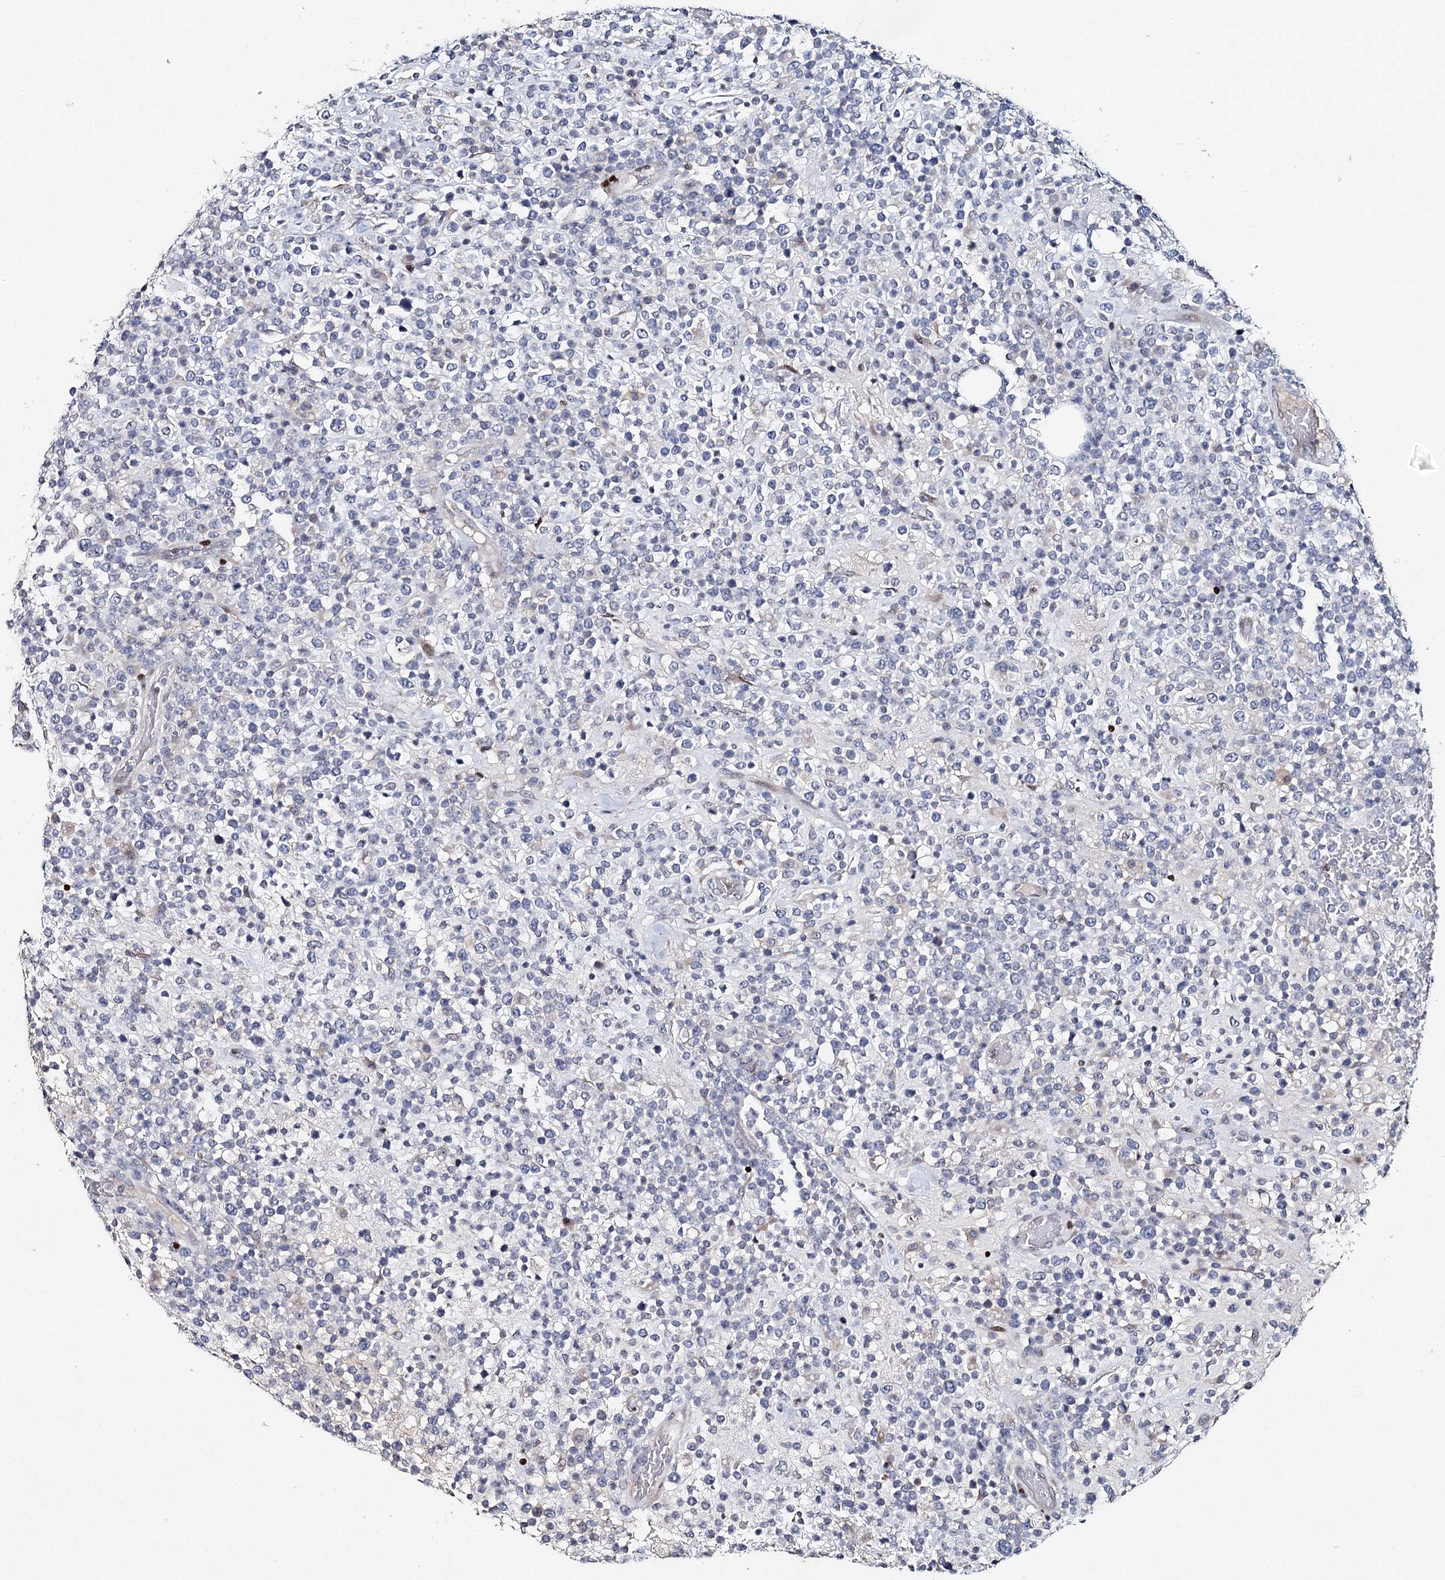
{"staining": {"intensity": "negative", "quantity": "none", "location": "none"}, "tissue": "lymphoma", "cell_type": "Tumor cells", "image_type": "cancer", "snomed": [{"axis": "morphology", "description": "Malignant lymphoma, non-Hodgkin's type, High grade"}, {"axis": "topography", "description": "Colon"}], "caption": "The IHC image has no significant positivity in tumor cells of lymphoma tissue.", "gene": "FRMD4A", "patient": {"sex": "female", "age": 53}}